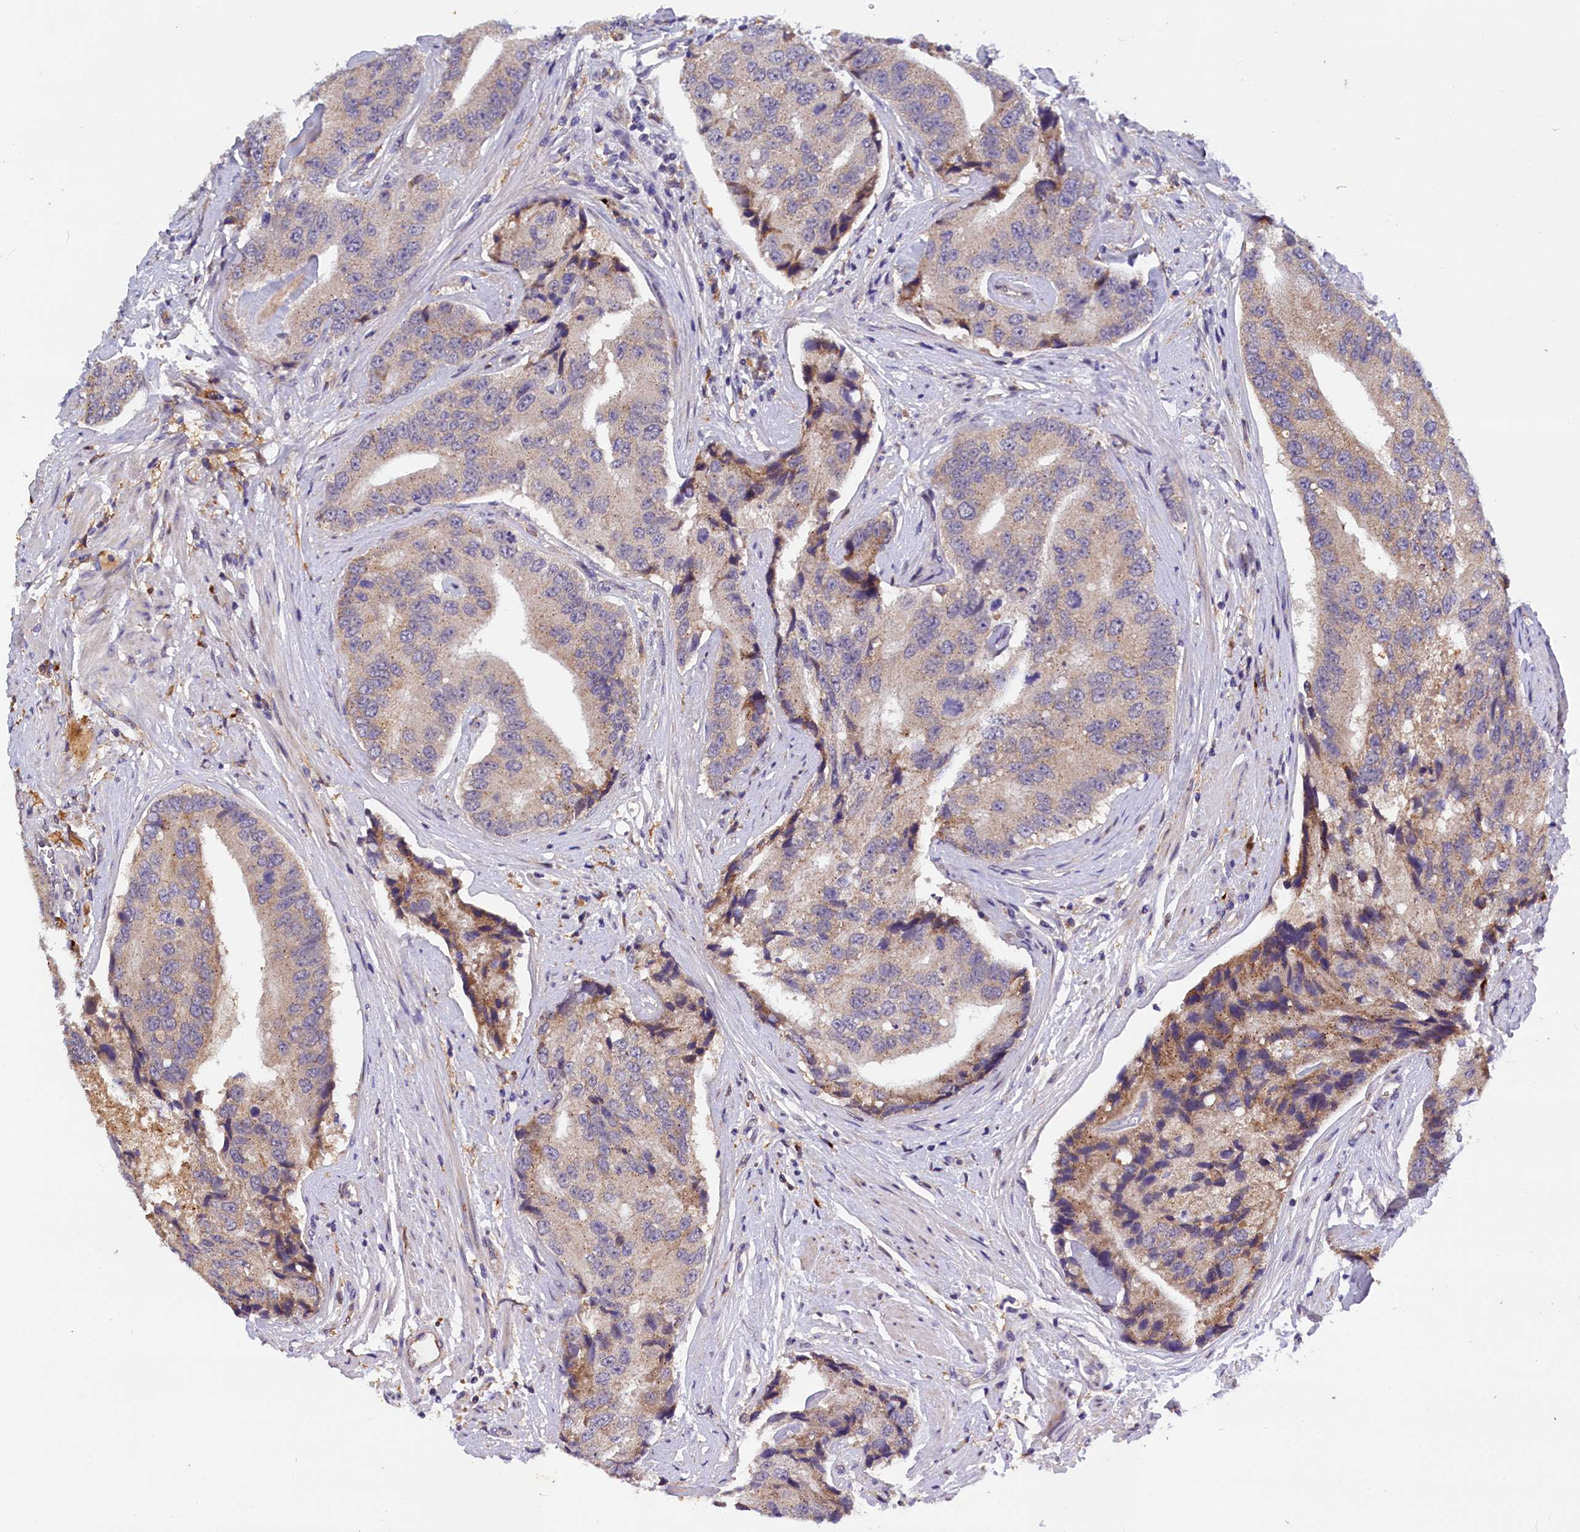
{"staining": {"intensity": "weak", "quantity": "25%-75%", "location": "cytoplasmic/membranous"}, "tissue": "prostate cancer", "cell_type": "Tumor cells", "image_type": "cancer", "snomed": [{"axis": "morphology", "description": "Adenocarcinoma, High grade"}, {"axis": "topography", "description": "Prostate"}], "caption": "Tumor cells demonstrate low levels of weak cytoplasmic/membranous staining in approximately 25%-75% of cells in prostate high-grade adenocarcinoma.", "gene": "NAIP", "patient": {"sex": "male", "age": 70}}